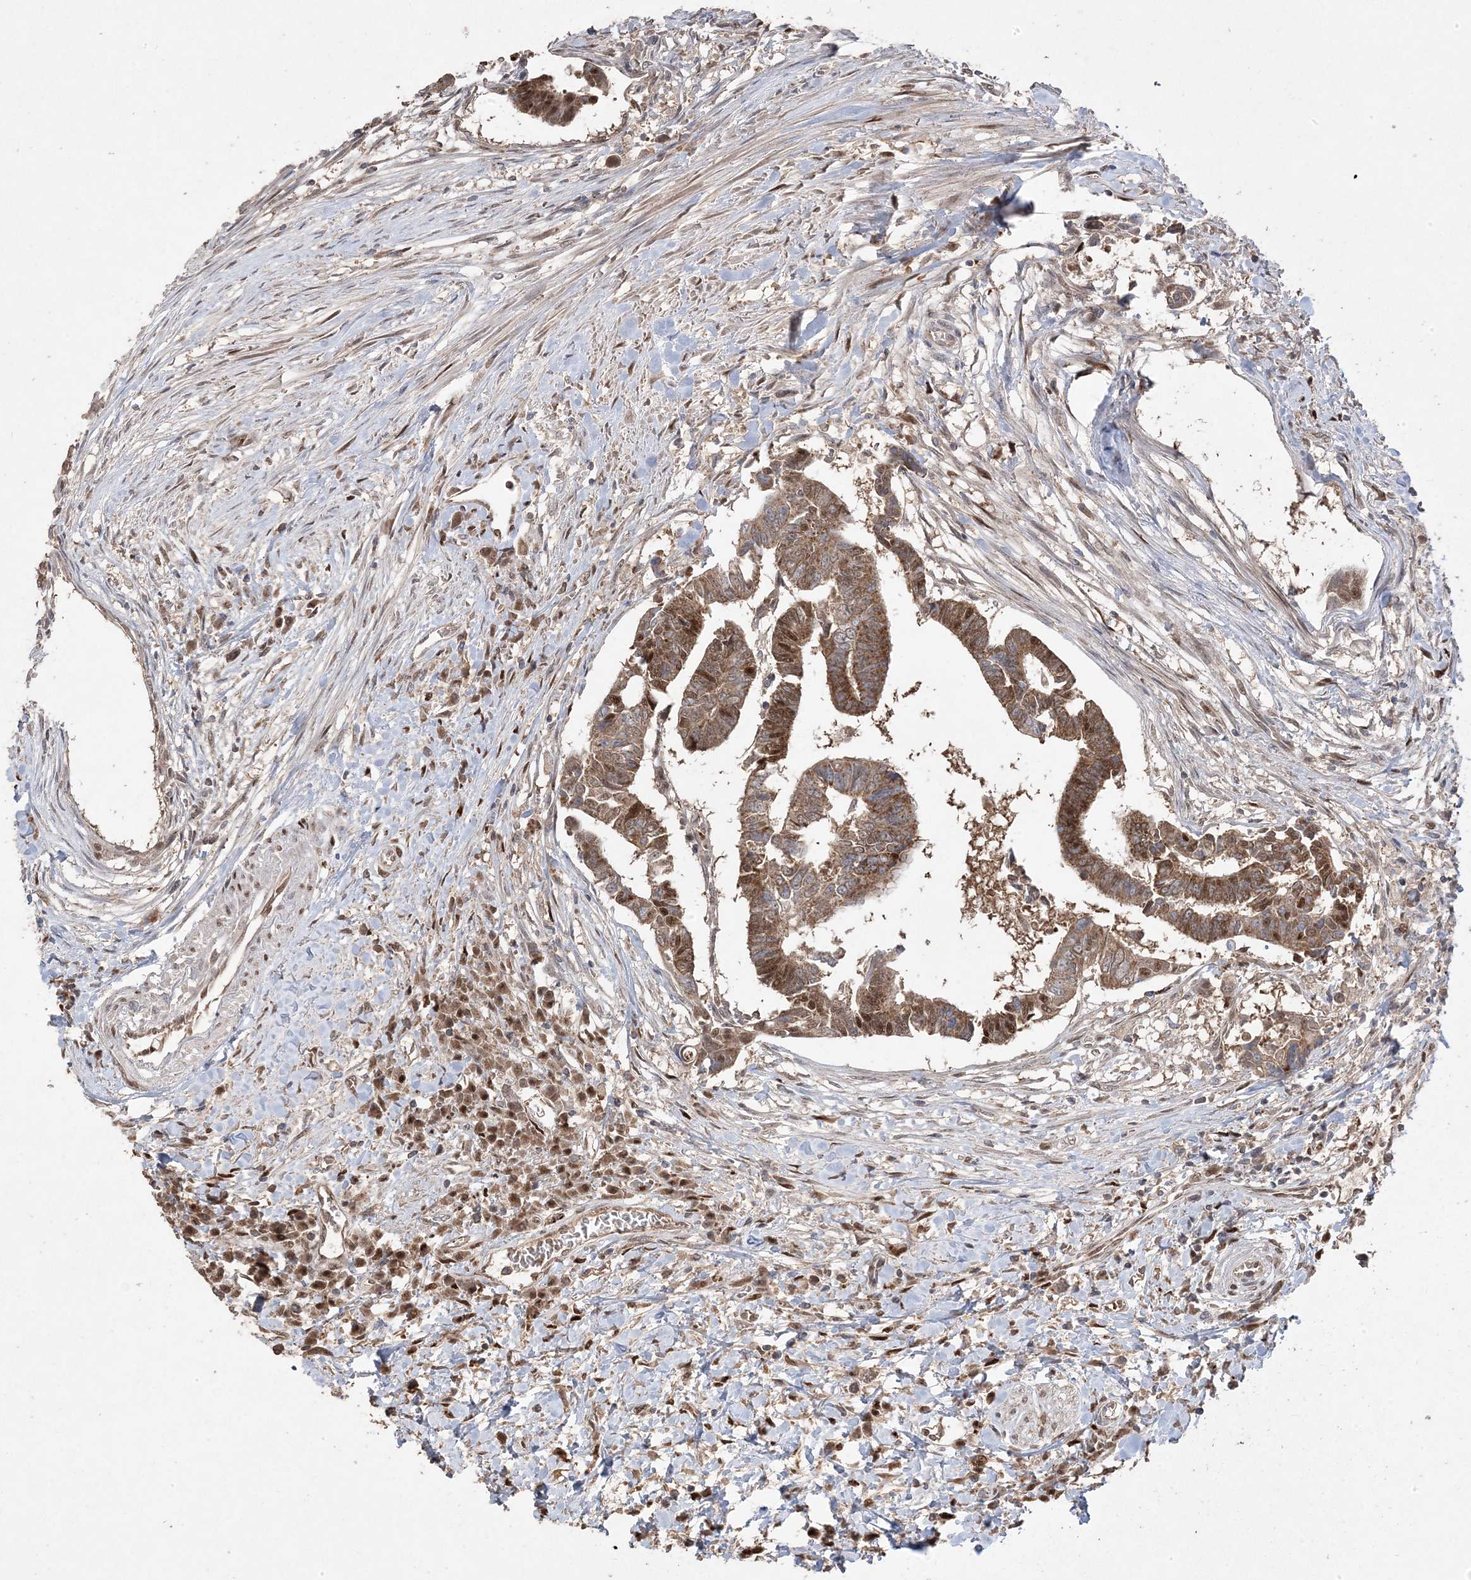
{"staining": {"intensity": "moderate", "quantity": ">75%", "location": "cytoplasmic/membranous"}, "tissue": "colorectal cancer", "cell_type": "Tumor cells", "image_type": "cancer", "snomed": [{"axis": "morphology", "description": "Adenocarcinoma, NOS"}, {"axis": "topography", "description": "Rectum"}], "caption": "Protein expression analysis of human adenocarcinoma (colorectal) reveals moderate cytoplasmic/membranous expression in approximately >75% of tumor cells. (brown staining indicates protein expression, while blue staining denotes nuclei).", "gene": "PPOX", "patient": {"sex": "female", "age": 65}}